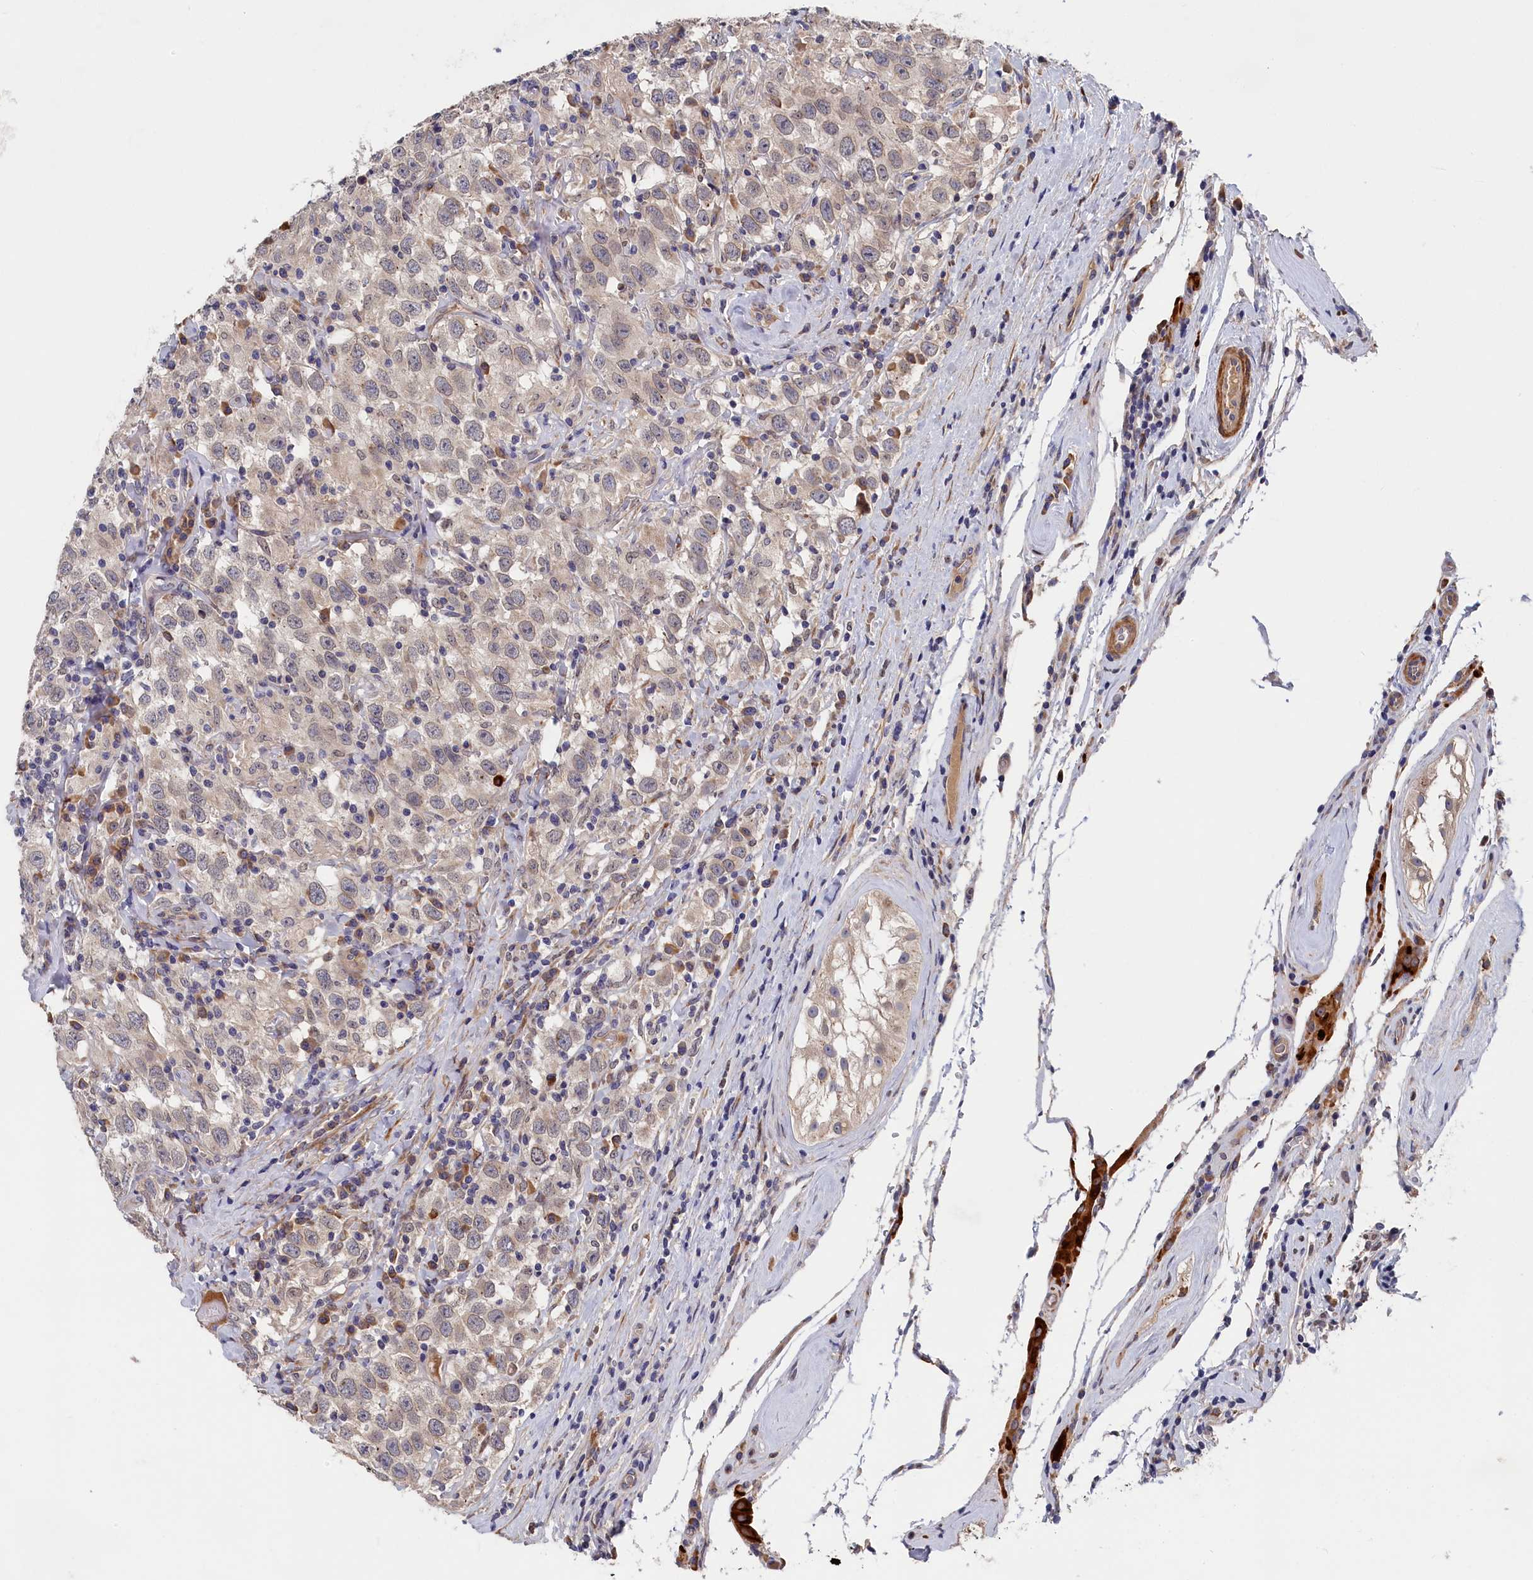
{"staining": {"intensity": "weak", "quantity": "25%-75%", "location": "cytoplasmic/membranous"}, "tissue": "testis cancer", "cell_type": "Tumor cells", "image_type": "cancer", "snomed": [{"axis": "morphology", "description": "Seminoma, NOS"}, {"axis": "topography", "description": "Testis"}], "caption": "The histopathology image exhibits a brown stain indicating the presence of a protein in the cytoplasmic/membranous of tumor cells in testis seminoma.", "gene": "CYB5D2", "patient": {"sex": "male", "age": 41}}